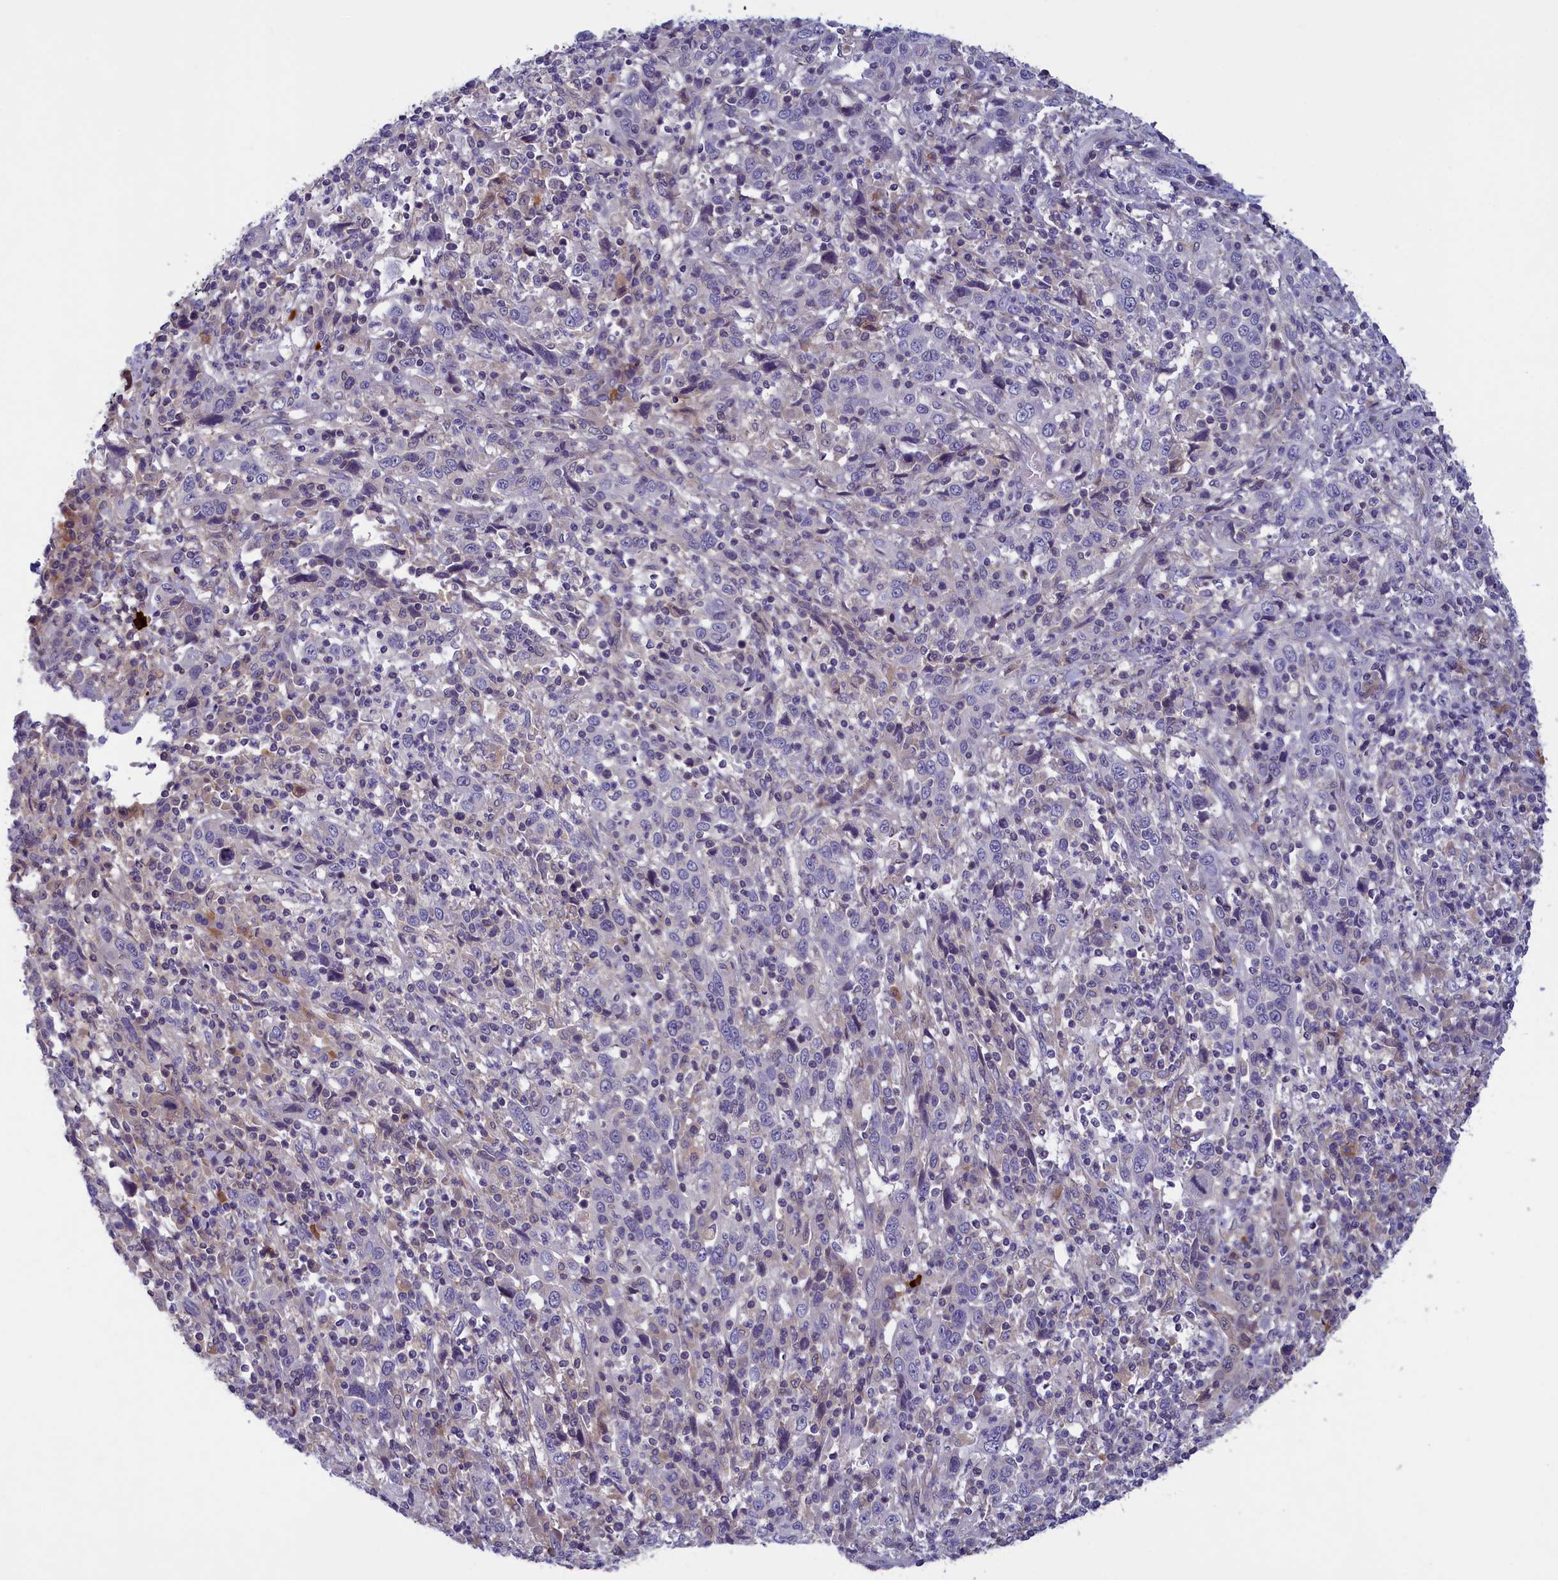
{"staining": {"intensity": "negative", "quantity": "none", "location": "none"}, "tissue": "cervical cancer", "cell_type": "Tumor cells", "image_type": "cancer", "snomed": [{"axis": "morphology", "description": "Squamous cell carcinoma, NOS"}, {"axis": "topography", "description": "Cervix"}], "caption": "Tumor cells show no significant staining in cervical squamous cell carcinoma.", "gene": "NUBP1", "patient": {"sex": "female", "age": 46}}